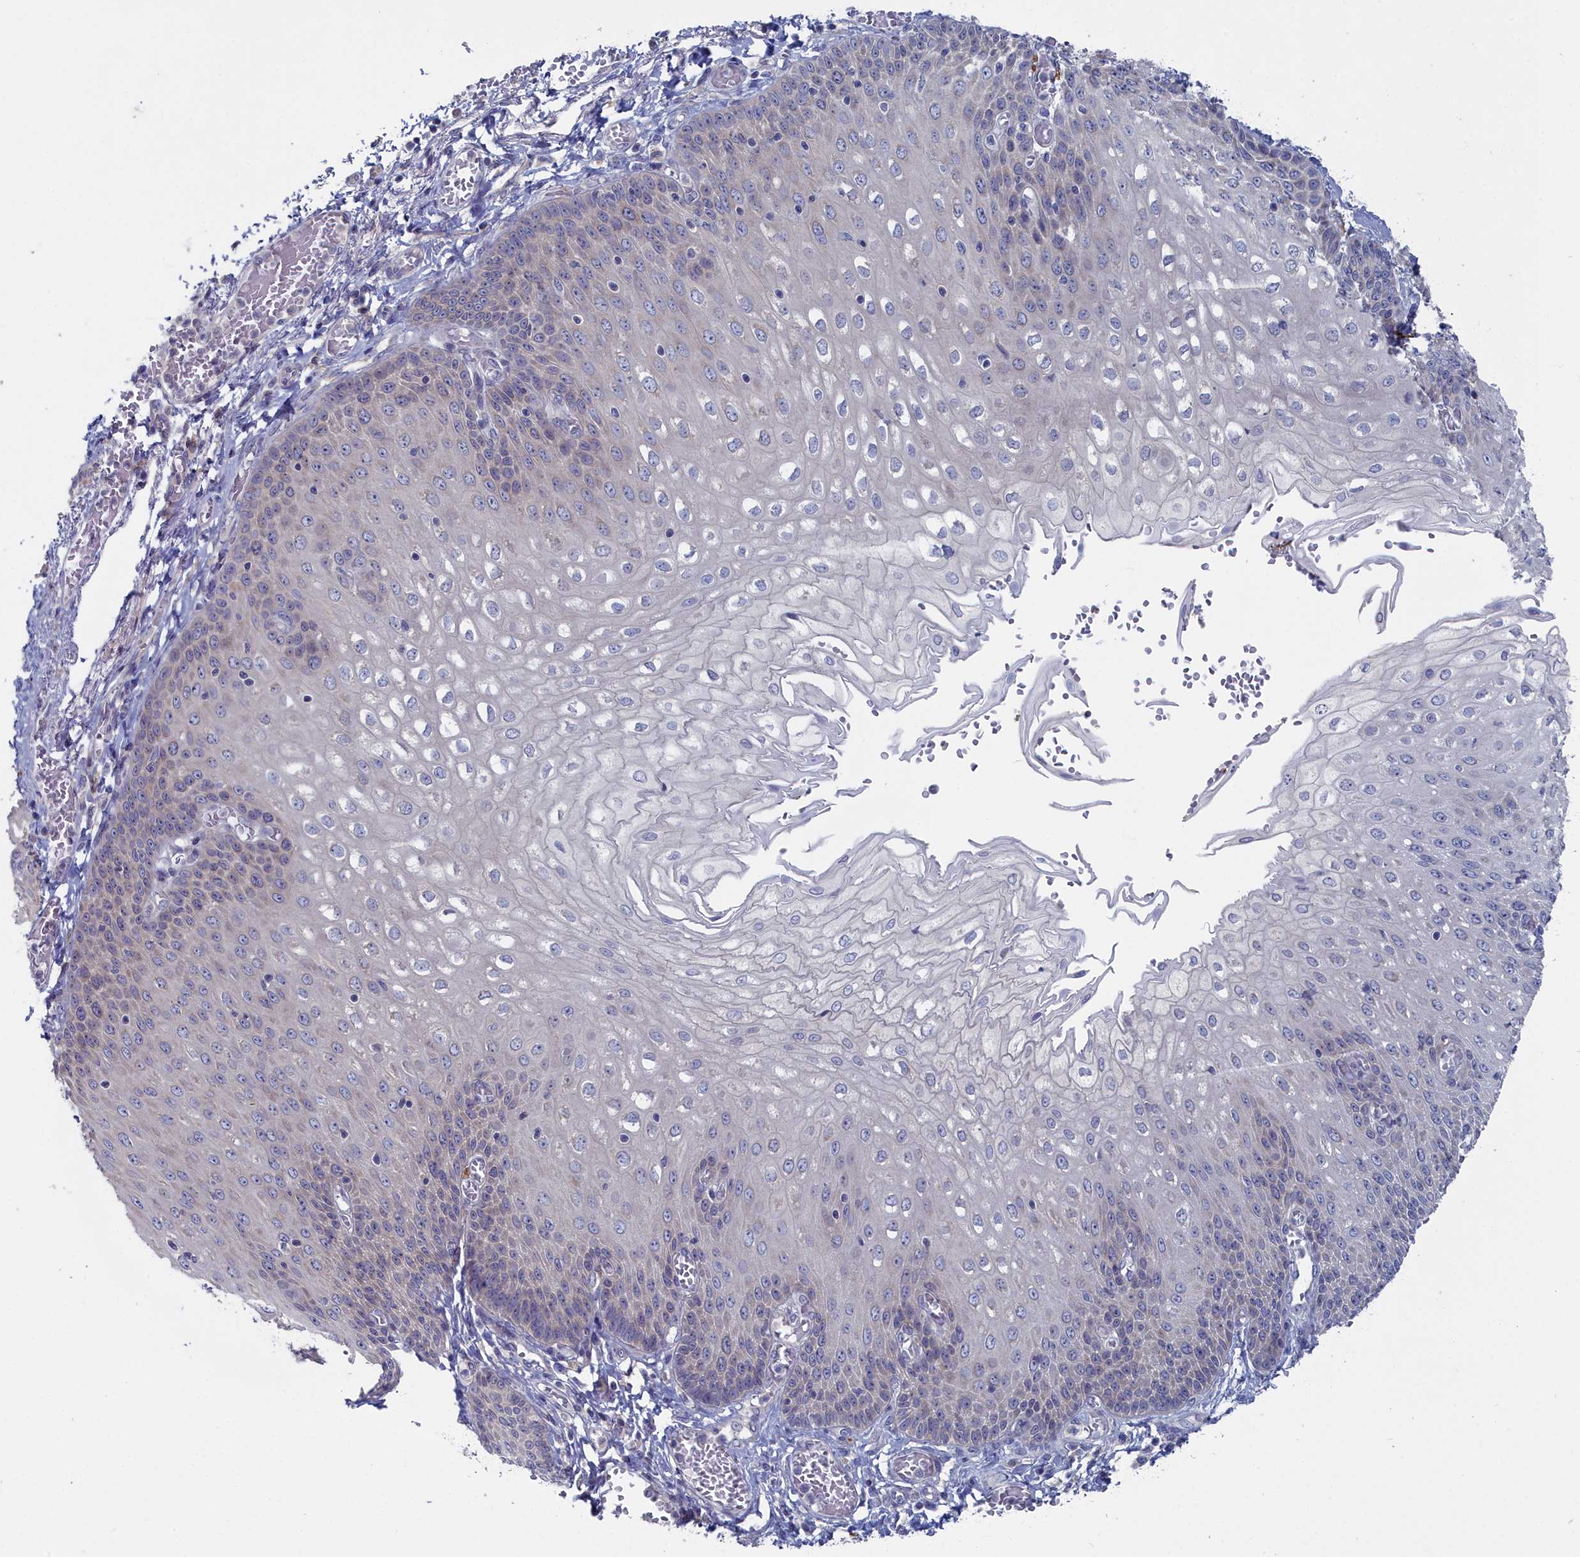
{"staining": {"intensity": "weak", "quantity": "<25%", "location": "cytoplasmic/membranous"}, "tissue": "esophagus", "cell_type": "Squamous epithelial cells", "image_type": "normal", "snomed": [{"axis": "morphology", "description": "Normal tissue, NOS"}, {"axis": "topography", "description": "Esophagus"}], "caption": "The photomicrograph exhibits no staining of squamous epithelial cells in normal esophagus. (Immunohistochemistry (ihc), brightfield microscopy, high magnification).", "gene": "CCDC149", "patient": {"sex": "male", "age": 81}}